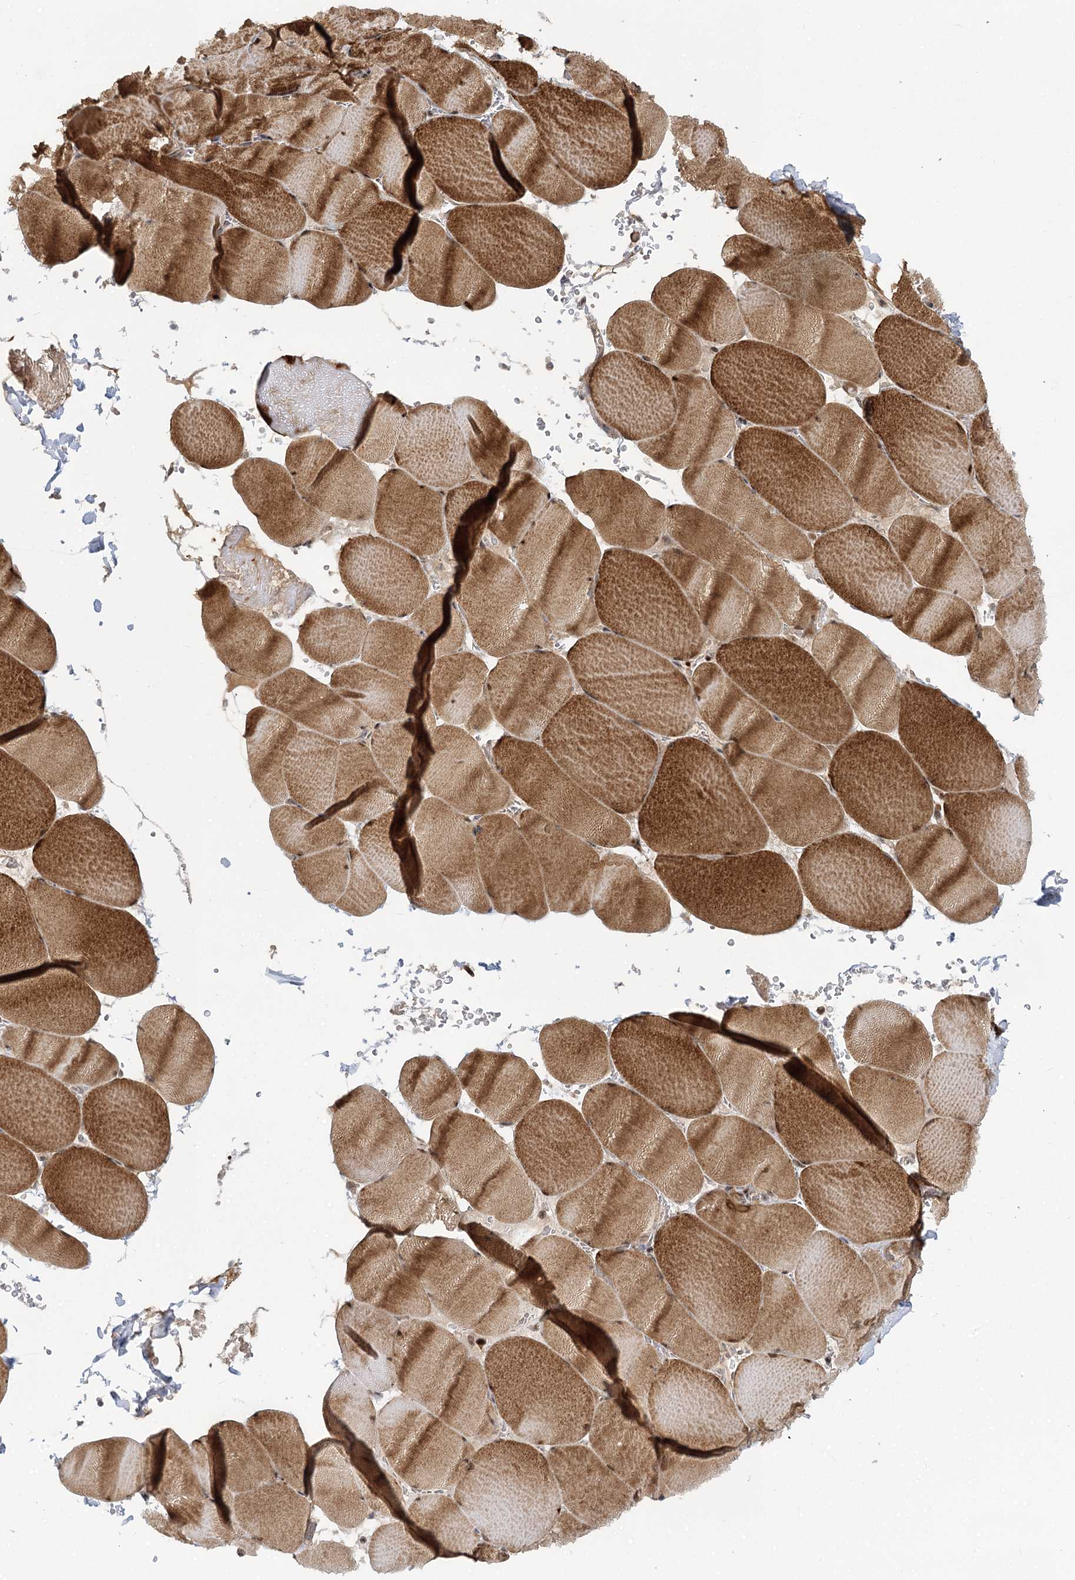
{"staining": {"intensity": "moderate", "quantity": ">75%", "location": "cytoplasmic/membranous,nuclear"}, "tissue": "skeletal muscle", "cell_type": "Myocytes", "image_type": "normal", "snomed": [{"axis": "morphology", "description": "Normal tissue, NOS"}, {"axis": "topography", "description": "Skeletal muscle"}, {"axis": "topography", "description": "Head-Neck"}], "caption": "Skeletal muscle stained for a protein (brown) shows moderate cytoplasmic/membranous,nuclear positive expression in about >75% of myocytes.", "gene": "PIK3C2A", "patient": {"sex": "male", "age": 66}}